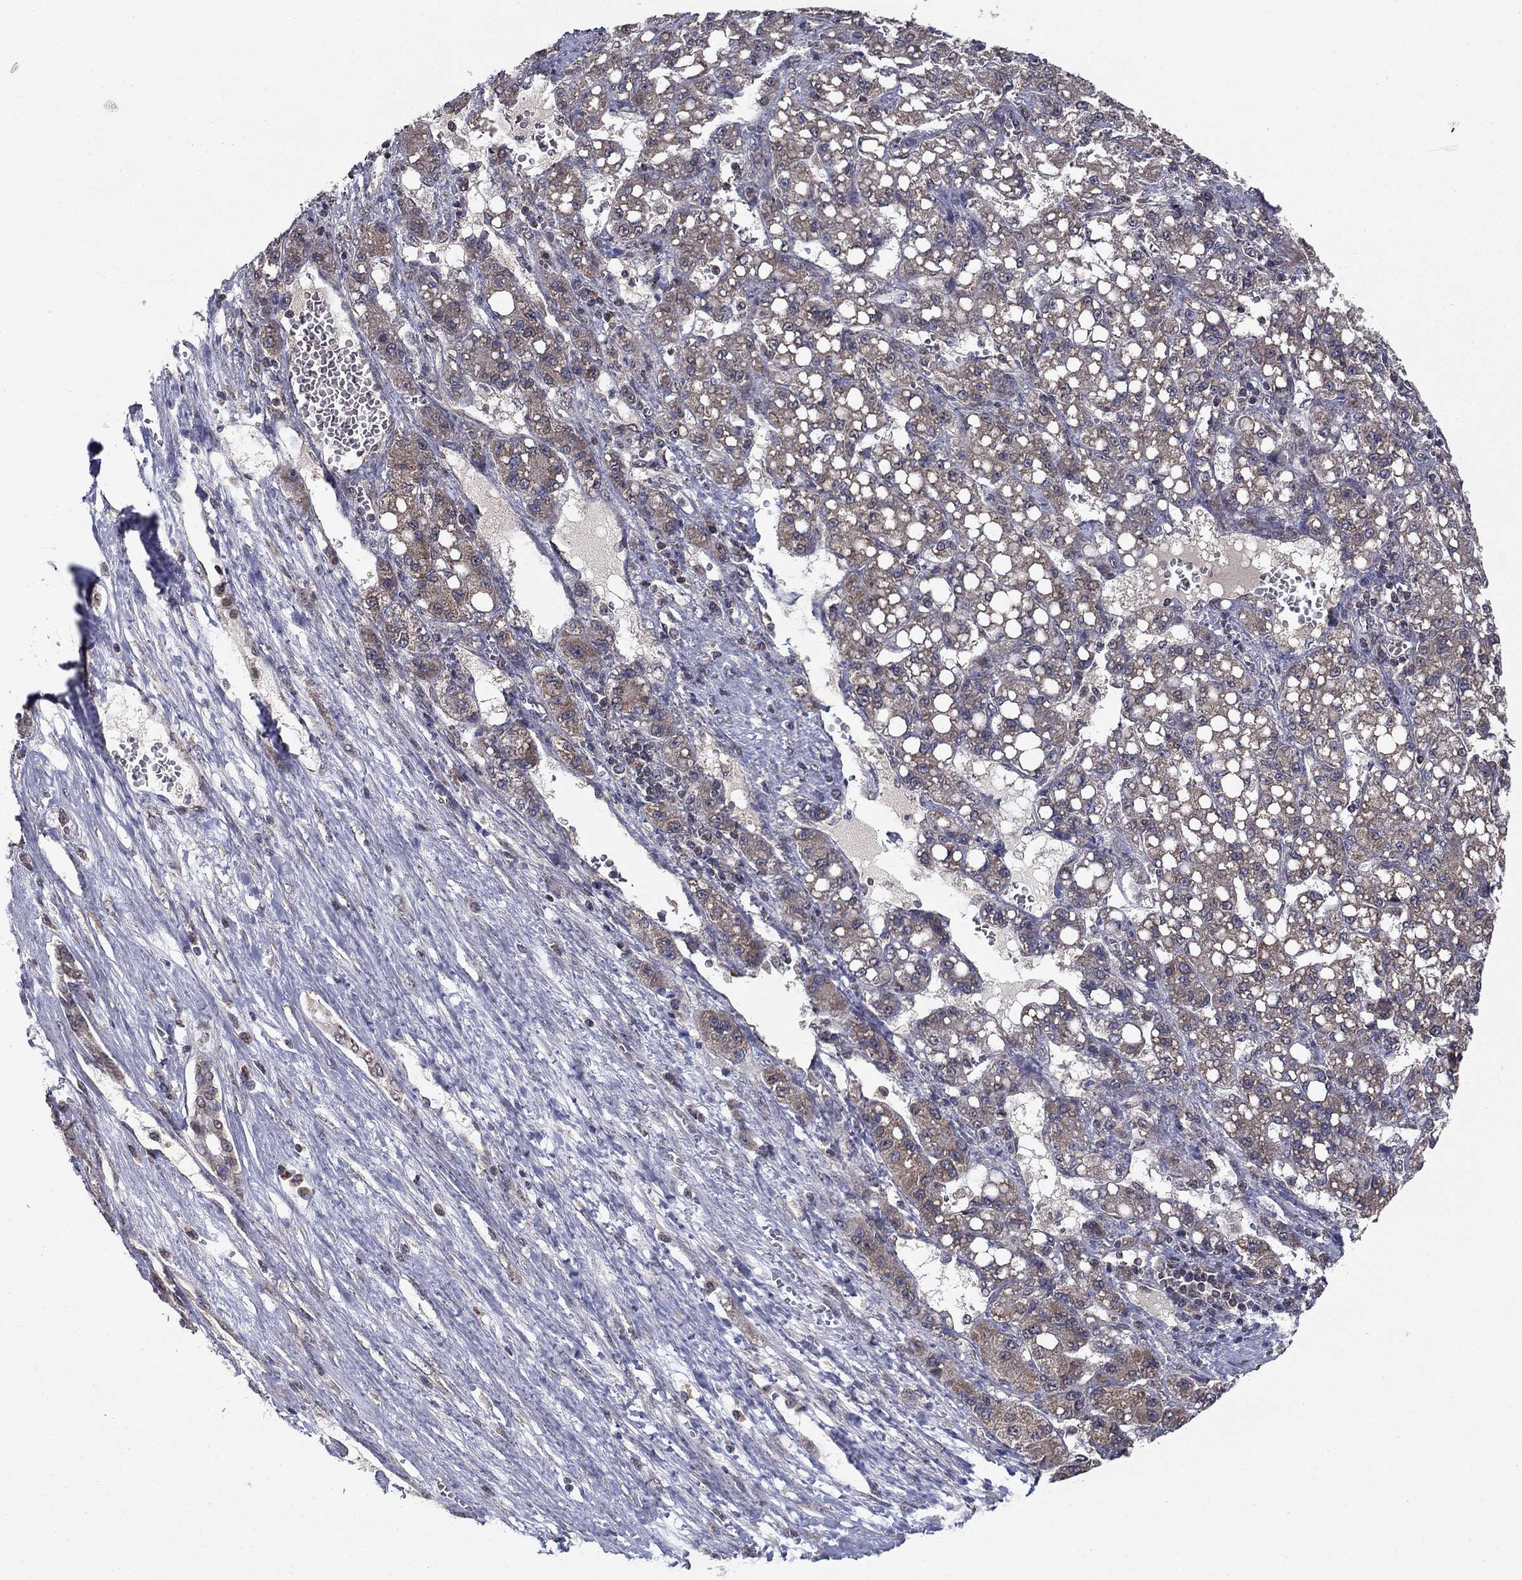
{"staining": {"intensity": "weak", "quantity": "<25%", "location": "cytoplasmic/membranous"}, "tissue": "liver cancer", "cell_type": "Tumor cells", "image_type": "cancer", "snomed": [{"axis": "morphology", "description": "Carcinoma, Hepatocellular, NOS"}, {"axis": "topography", "description": "Liver"}], "caption": "Liver cancer (hepatocellular carcinoma) was stained to show a protein in brown. There is no significant staining in tumor cells. The staining is performed using DAB brown chromogen with nuclei counter-stained in using hematoxylin.", "gene": "SLC2A13", "patient": {"sex": "female", "age": 65}}